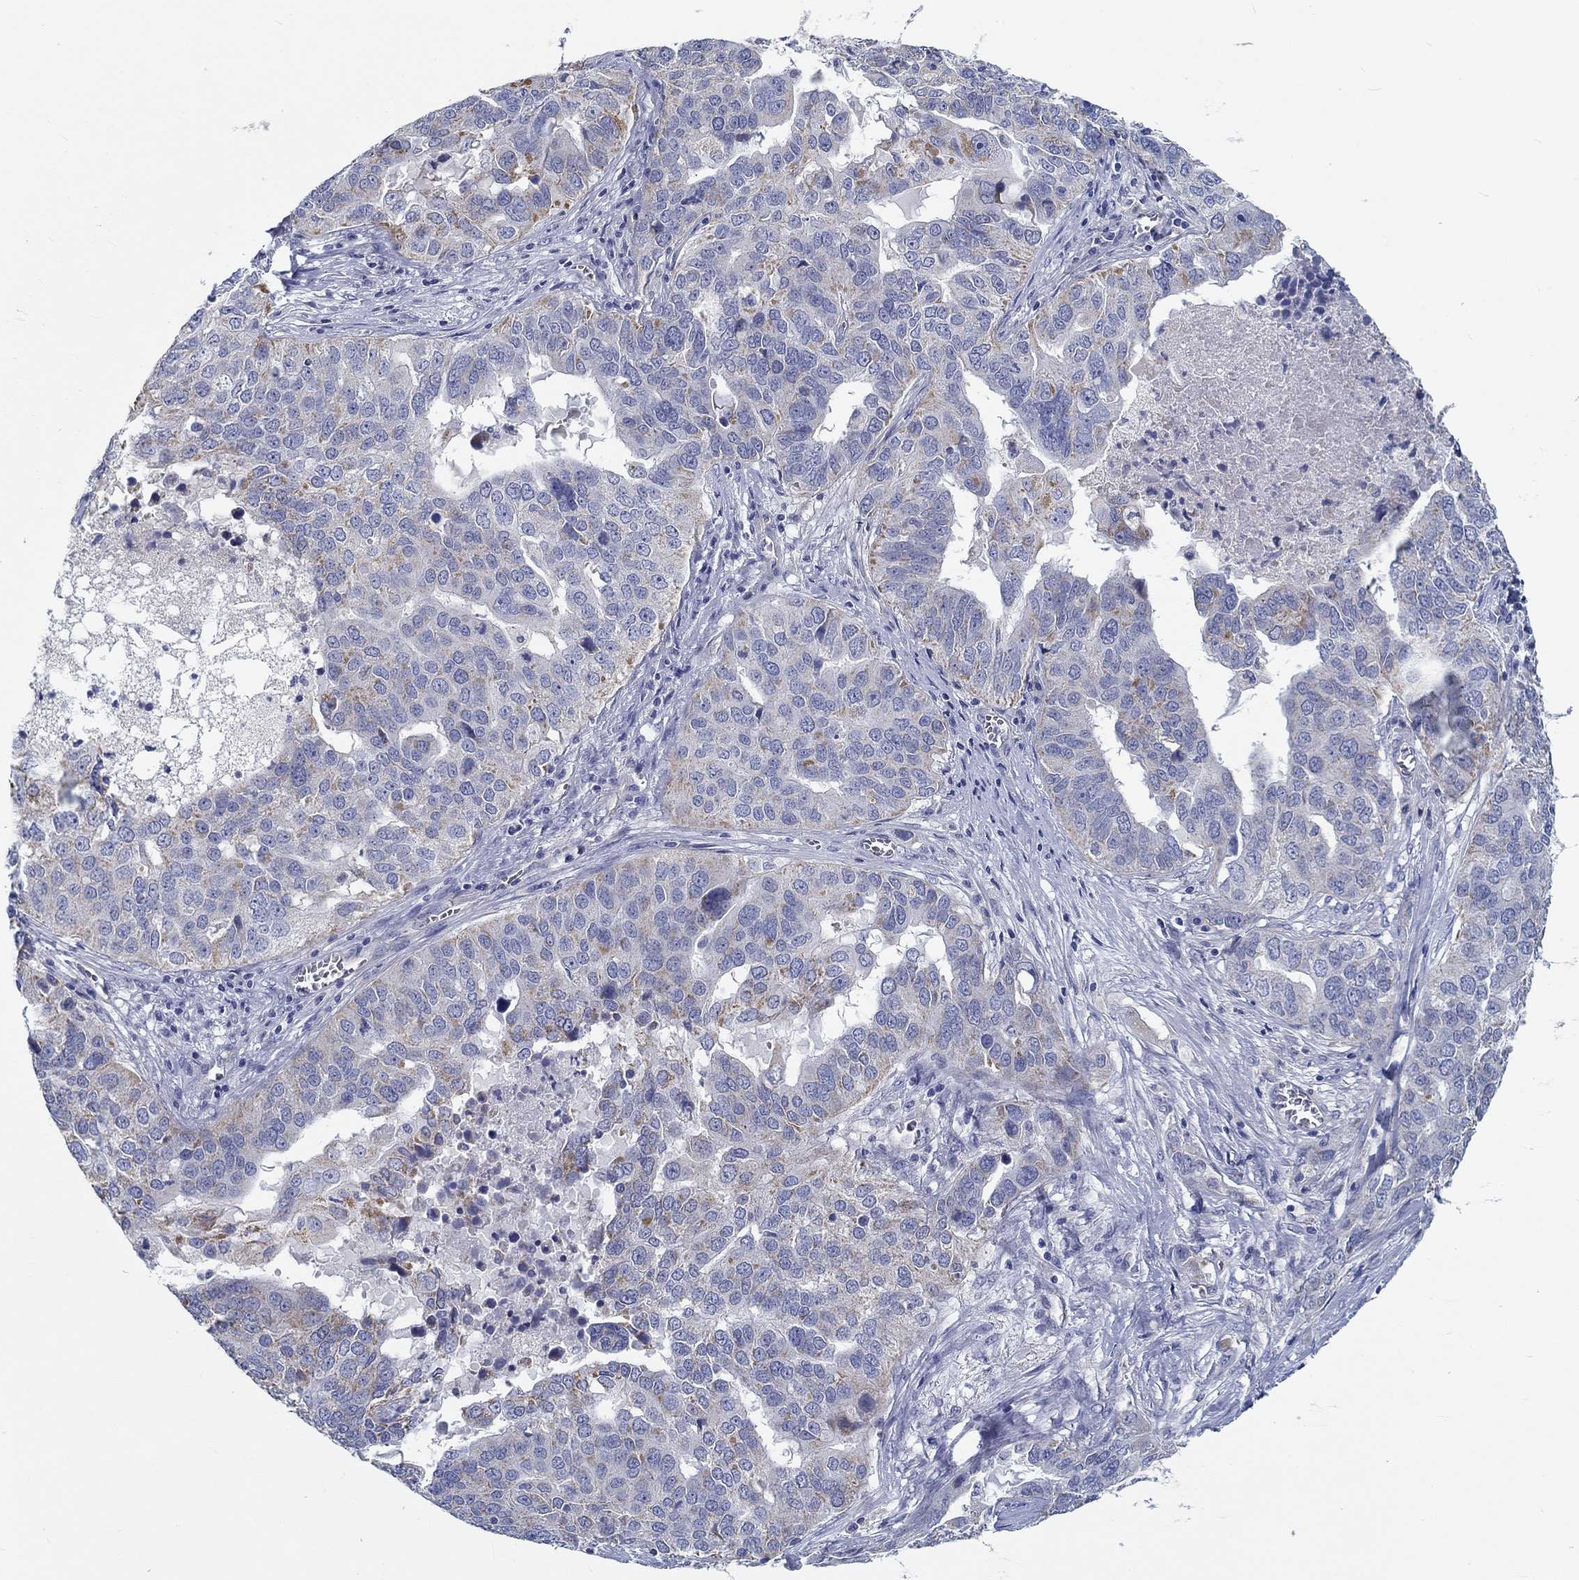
{"staining": {"intensity": "weak", "quantity": "<25%", "location": "cytoplasmic/membranous"}, "tissue": "ovarian cancer", "cell_type": "Tumor cells", "image_type": "cancer", "snomed": [{"axis": "morphology", "description": "Carcinoma, endometroid"}, {"axis": "topography", "description": "Soft tissue"}, {"axis": "topography", "description": "Ovary"}], "caption": "Immunohistochemistry (IHC) micrograph of ovarian cancer stained for a protein (brown), which shows no positivity in tumor cells. The staining was performed using DAB to visualize the protein expression in brown, while the nuclei were stained in blue with hematoxylin (Magnification: 20x).", "gene": "MYBPC1", "patient": {"sex": "female", "age": 52}}